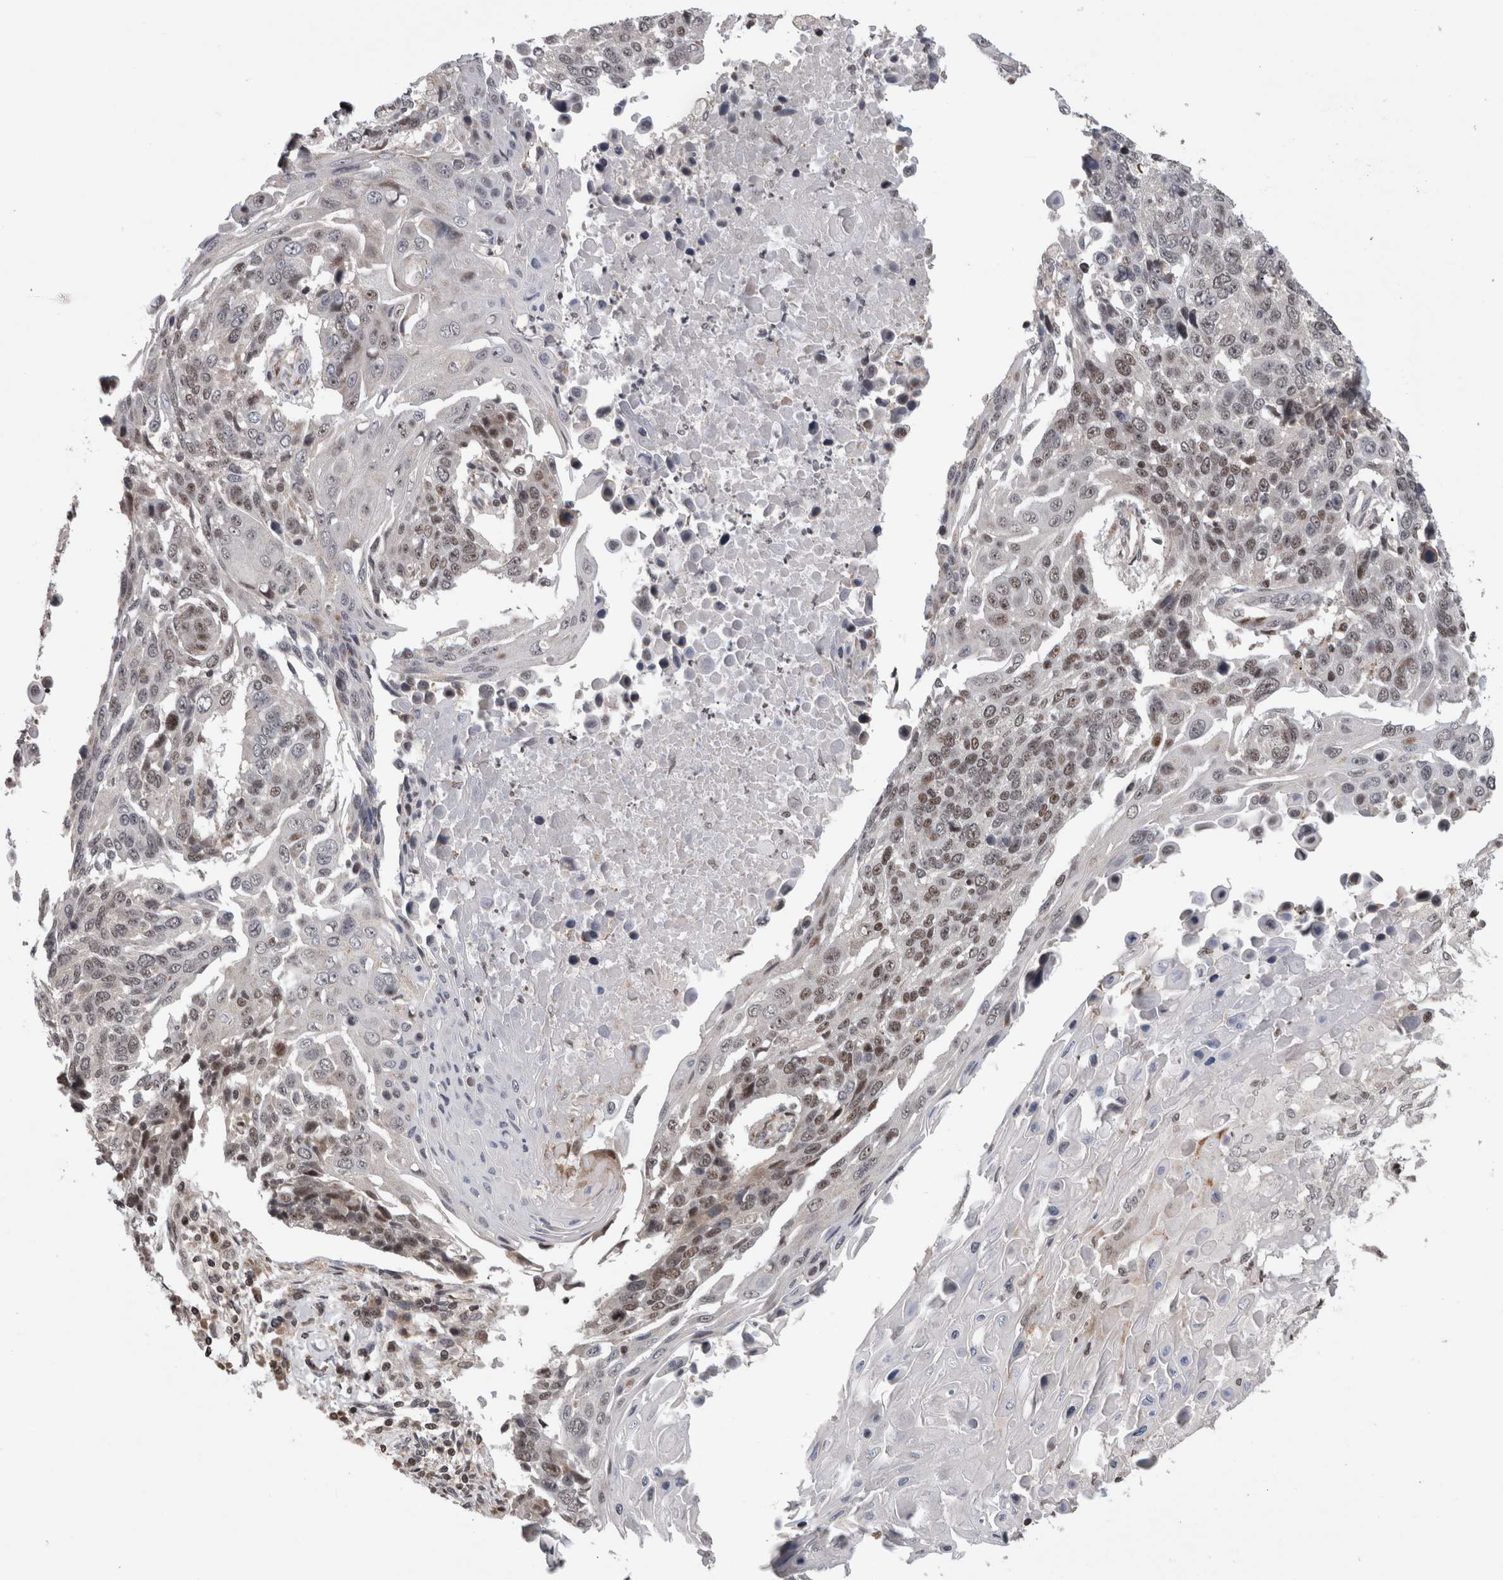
{"staining": {"intensity": "moderate", "quantity": "<25%", "location": "nuclear"}, "tissue": "lung cancer", "cell_type": "Tumor cells", "image_type": "cancer", "snomed": [{"axis": "morphology", "description": "Squamous cell carcinoma, NOS"}, {"axis": "topography", "description": "Lung"}], "caption": "Squamous cell carcinoma (lung) stained with DAB immunohistochemistry exhibits low levels of moderate nuclear staining in approximately <25% of tumor cells.", "gene": "ZBTB11", "patient": {"sex": "male", "age": 66}}